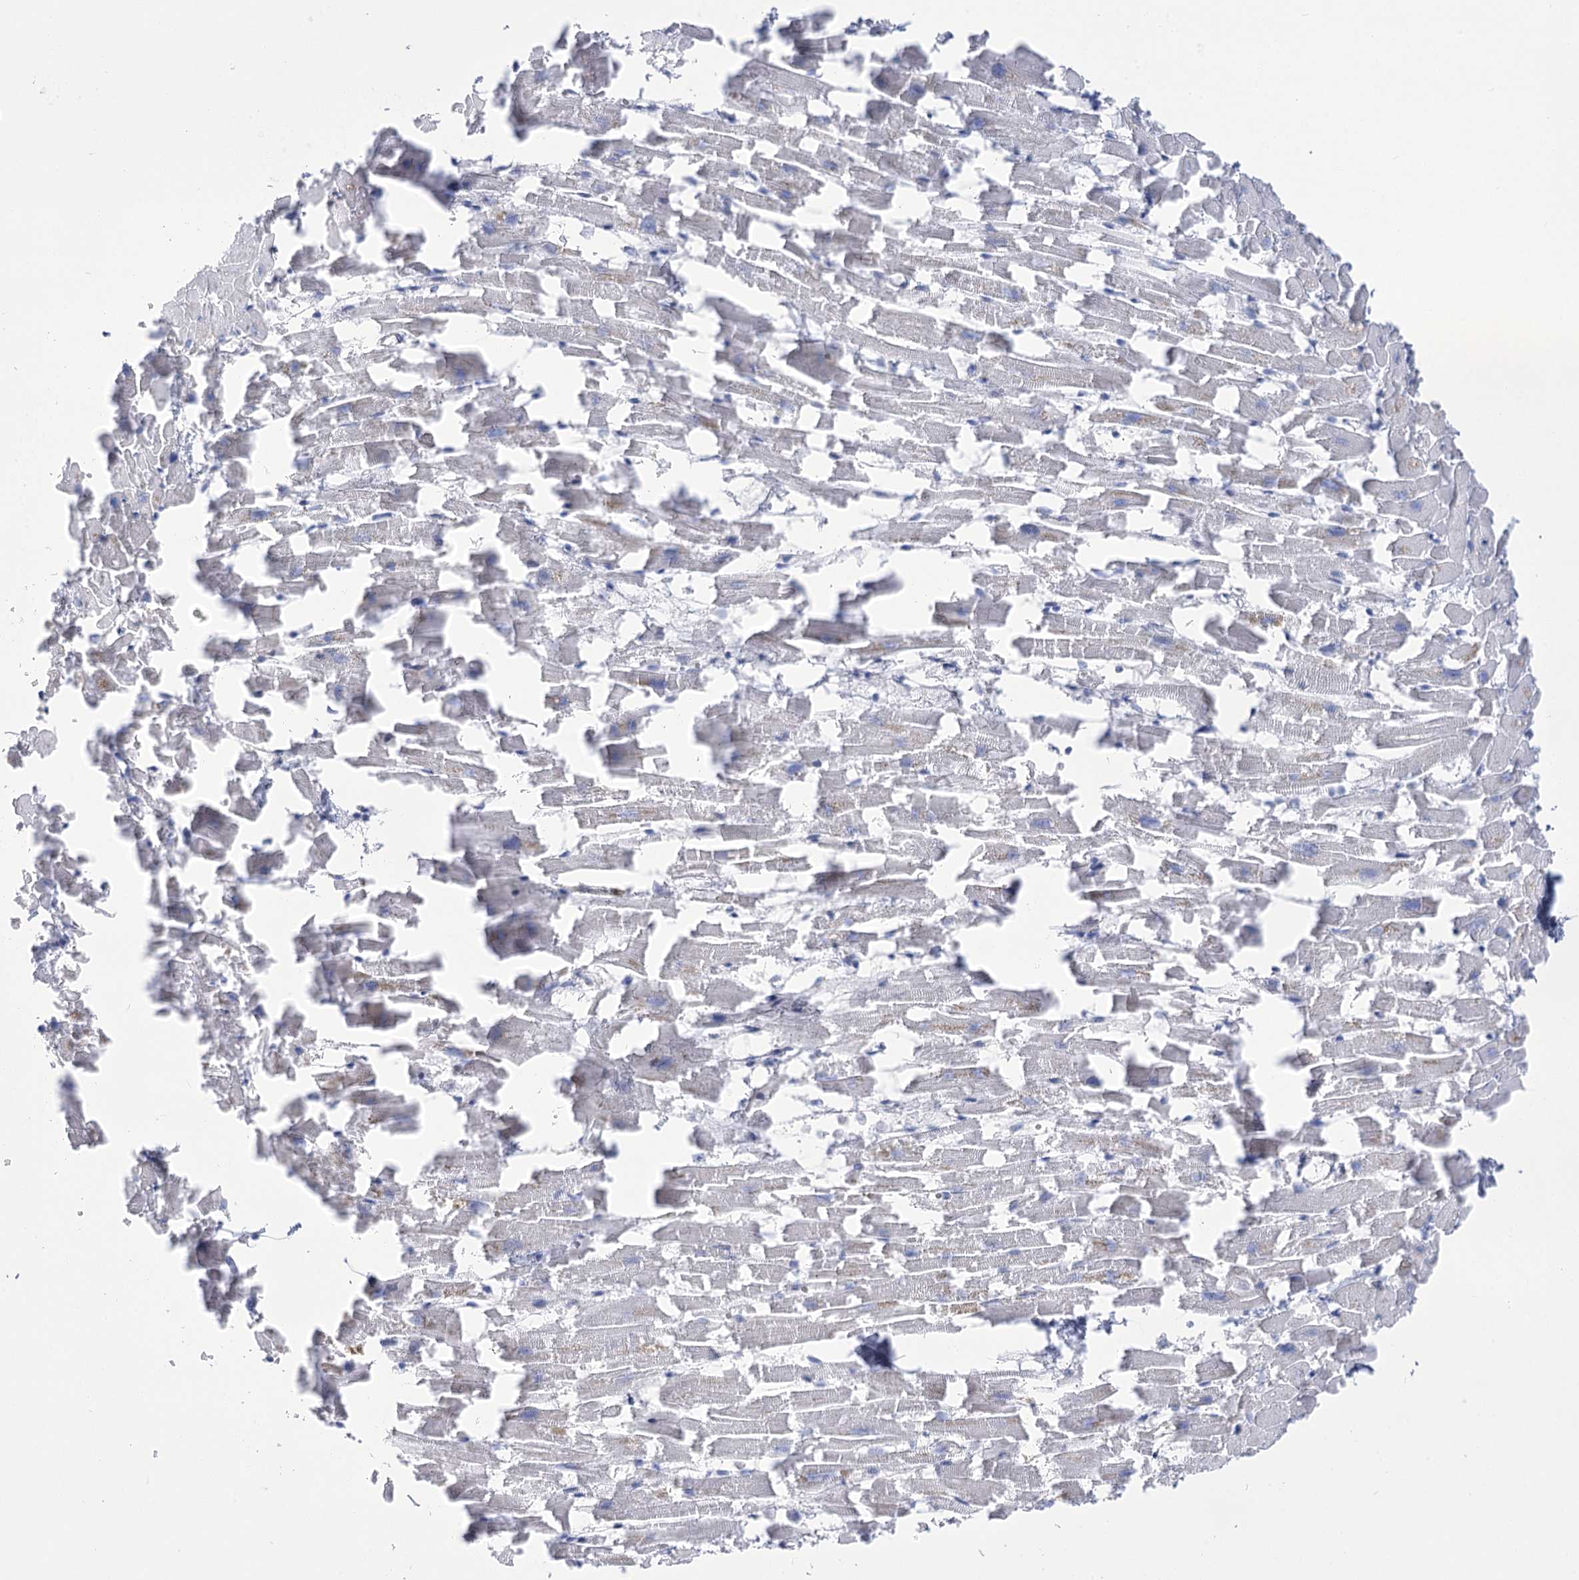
{"staining": {"intensity": "negative", "quantity": "none", "location": "none"}, "tissue": "heart muscle", "cell_type": "Cardiomyocytes", "image_type": "normal", "snomed": [{"axis": "morphology", "description": "Normal tissue, NOS"}, {"axis": "topography", "description": "Heart"}], "caption": "IHC image of benign heart muscle stained for a protein (brown), which demonstrates no staining in cardiomyocytes.", "gene": "HORMAD1", "patient": {"sex": "female", "age": 64}}